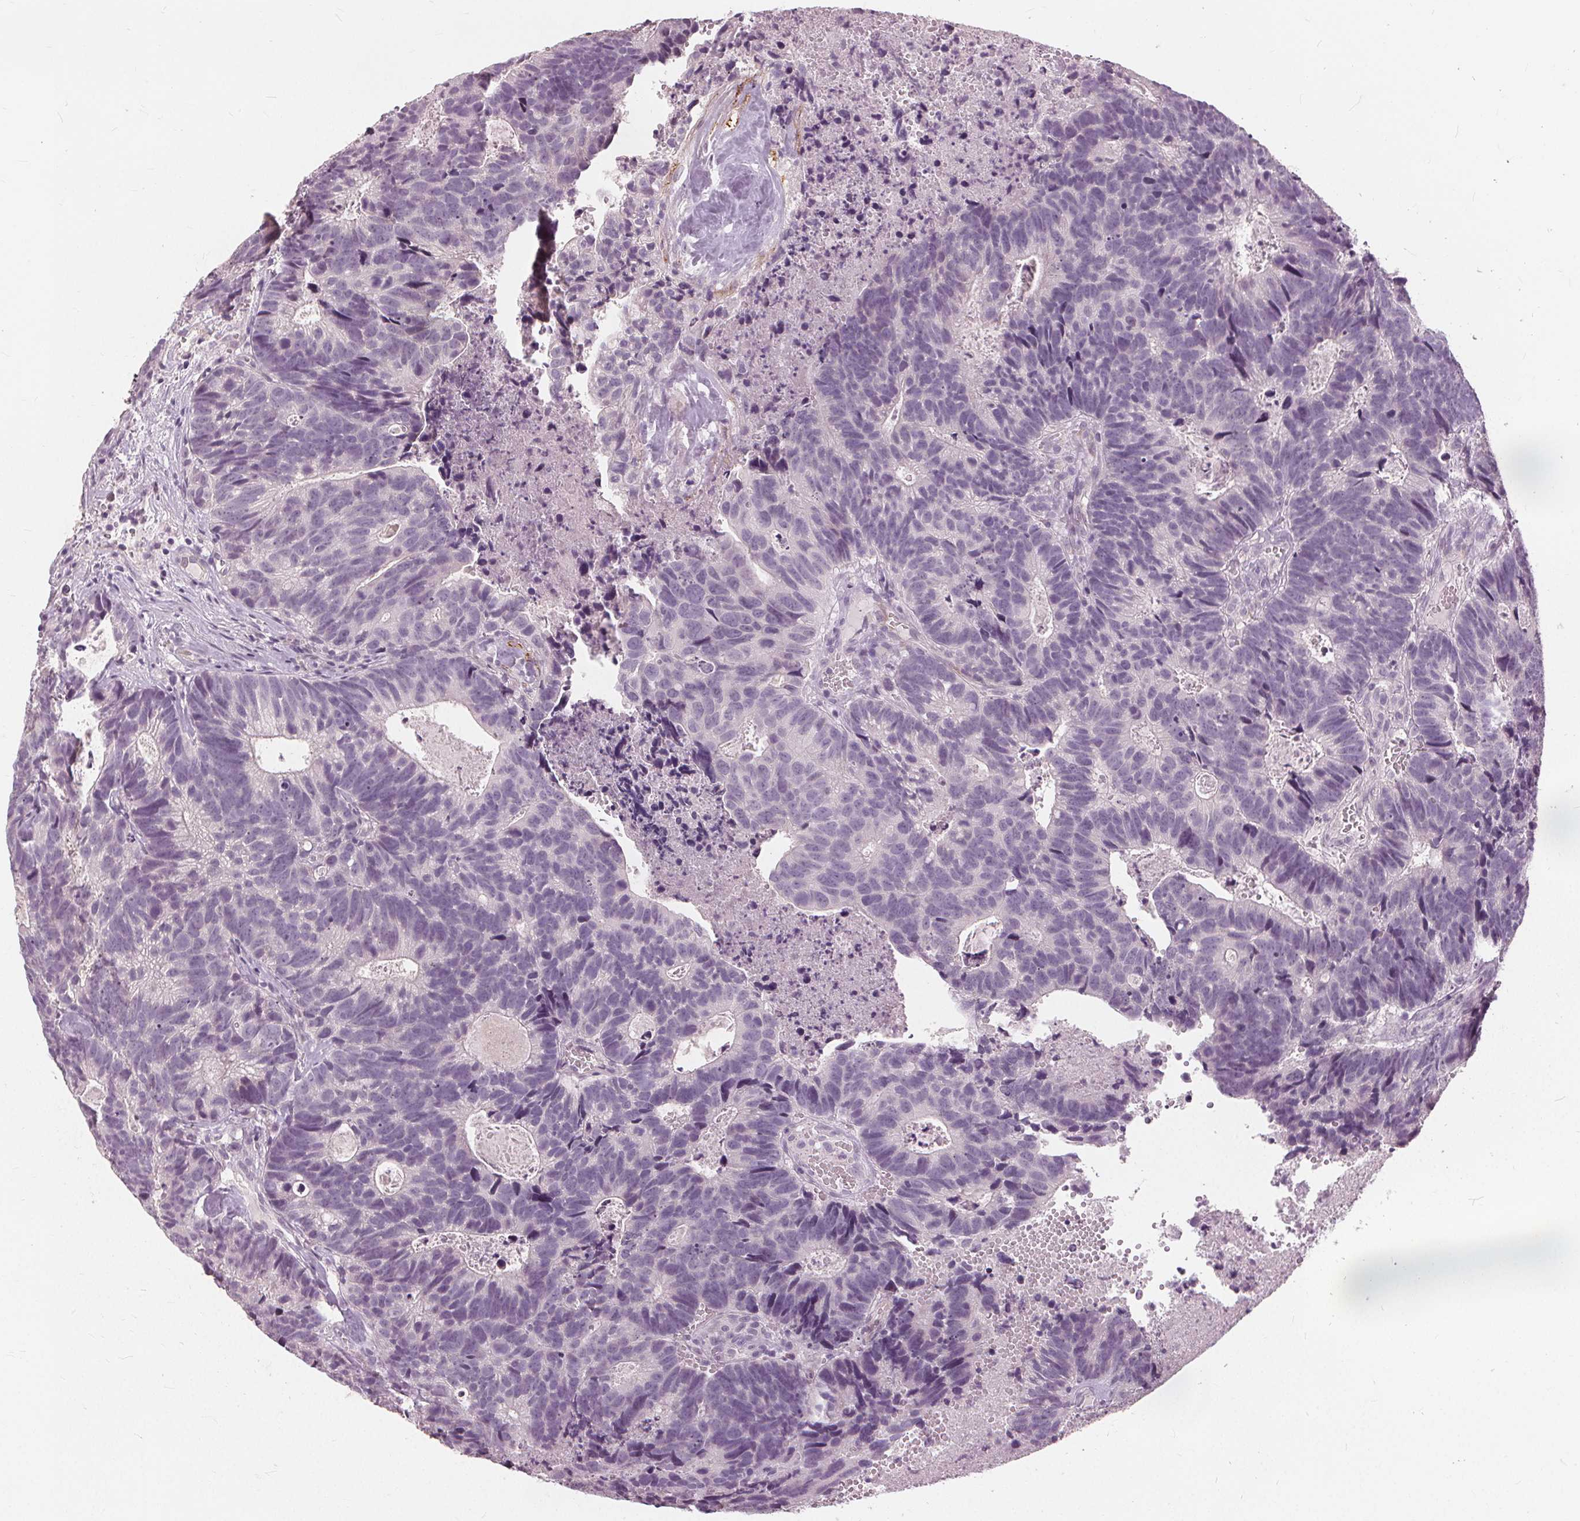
{"staining": {"intensity": "negative", "quantity": "none", "location": "none"}, "tissue": "head and neck cancer", "cell_type": "Tumor cells", "image_type": "cancer", "snomed": [{"axis": "morphology", "description": "Adenocarcinoma, NOS"}, {"axis": "topography", "description": "Head-Neck"}], "caption": "High power microscopy micrograph of an IHC photomicrograph of adenocarcinoma (head and neck), revealing no significant staining in tumor cells.", "gene": "SFTPD", "patient": {"sex": "male", "age": 62}}